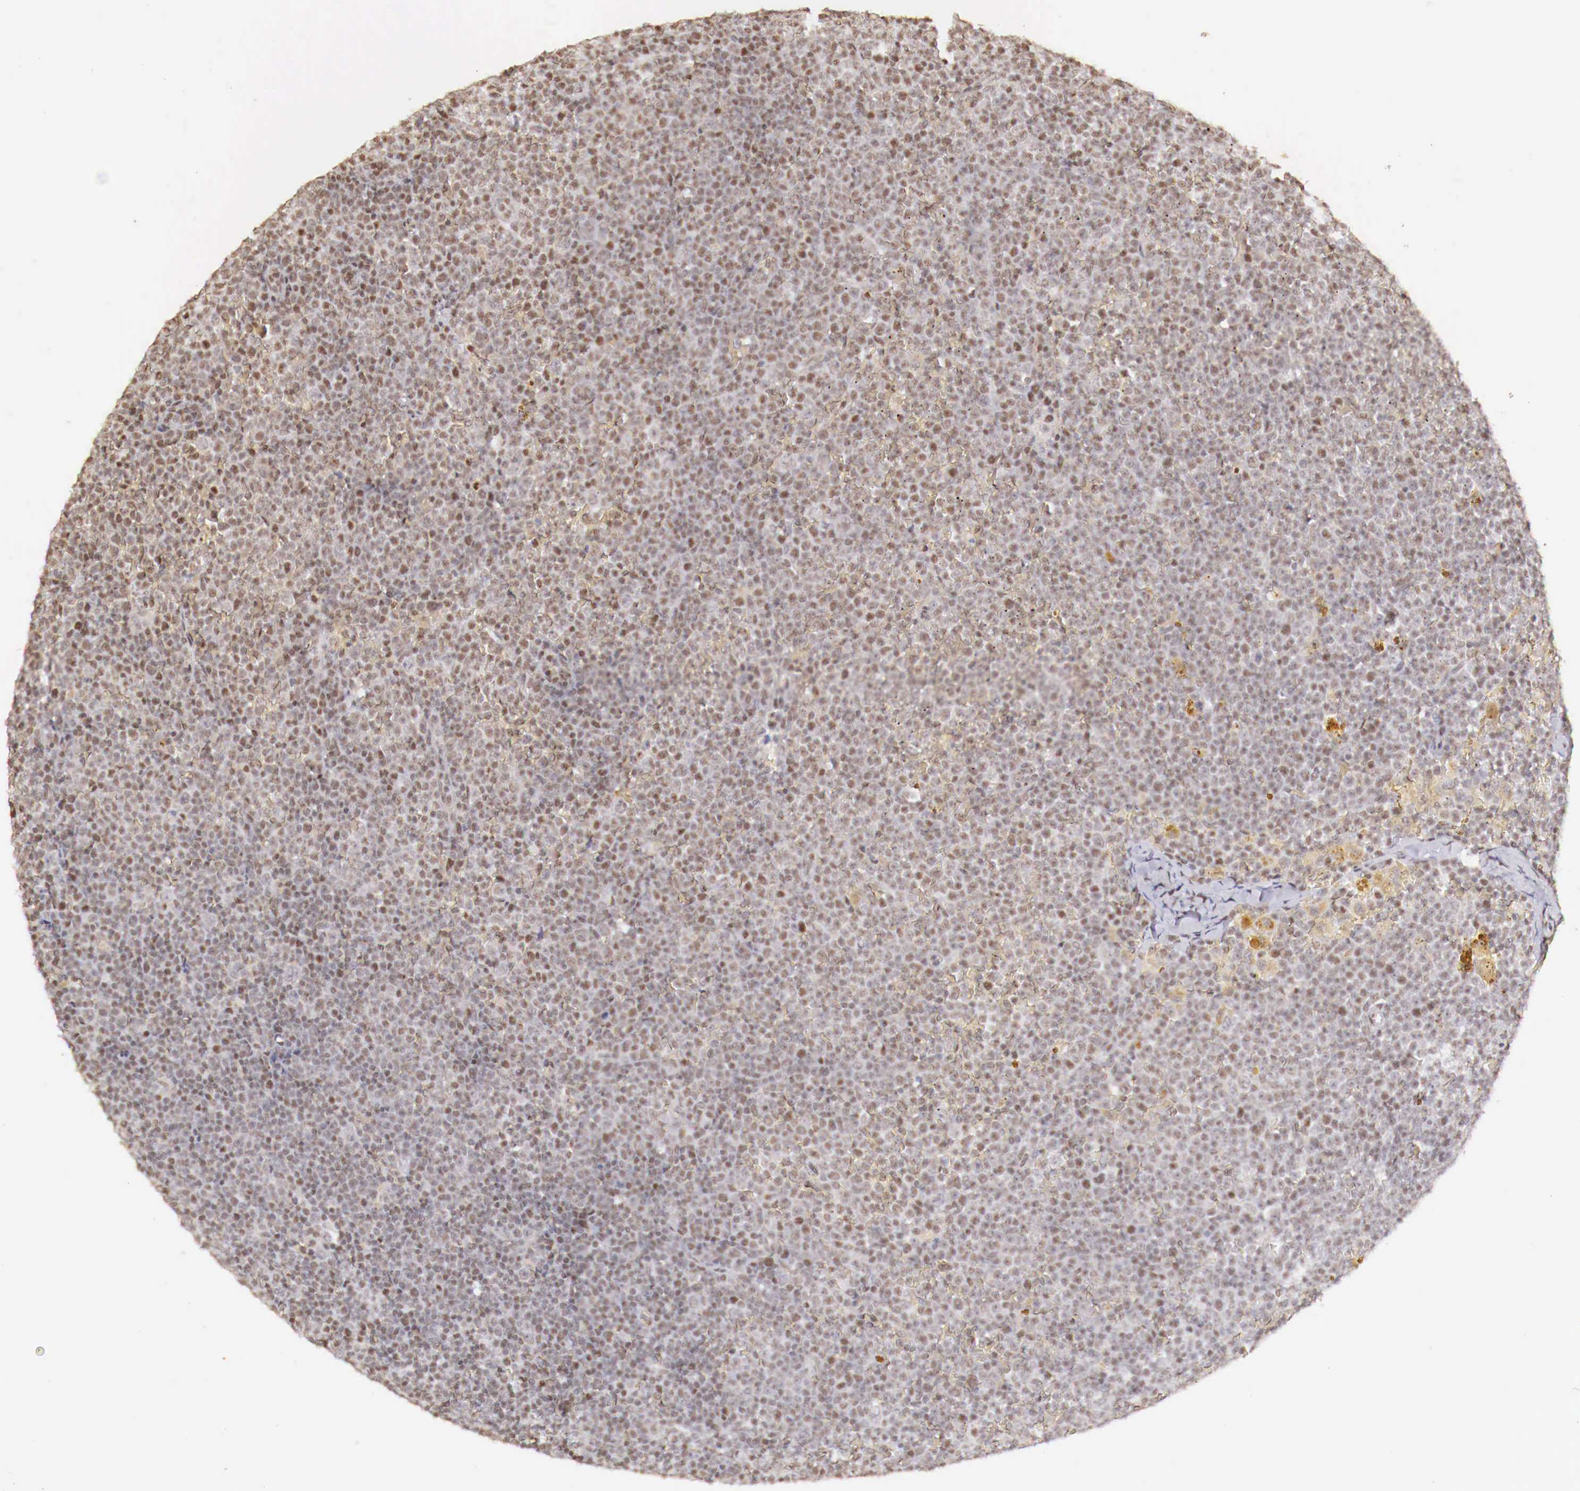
{"staining": {"intensity": "weak", "quantity": "25%-75%", "location": "nuclear"}, "tissue": "lymphoma", "cell_type": "Tumor cells", "image_type": "cancer", "snomed": [{"axis": "morphology", "description": "Malignant lymphoma, non-Hodgkin's type, Low grade"}, {"axis": "topography", "description": "Lymph node"}], "caption": "IHC photomicrograph of neoplastic tissue: malignant lymphoma, non-Hodgkin's type (low-grade) stained using IHC shows low levels of weak protein expression localized specifically in the nuclear of tumor cells, appearing as a nuclear brown color.", "gene": "SP1", "patient": {"sex": "male", "age": 50}}